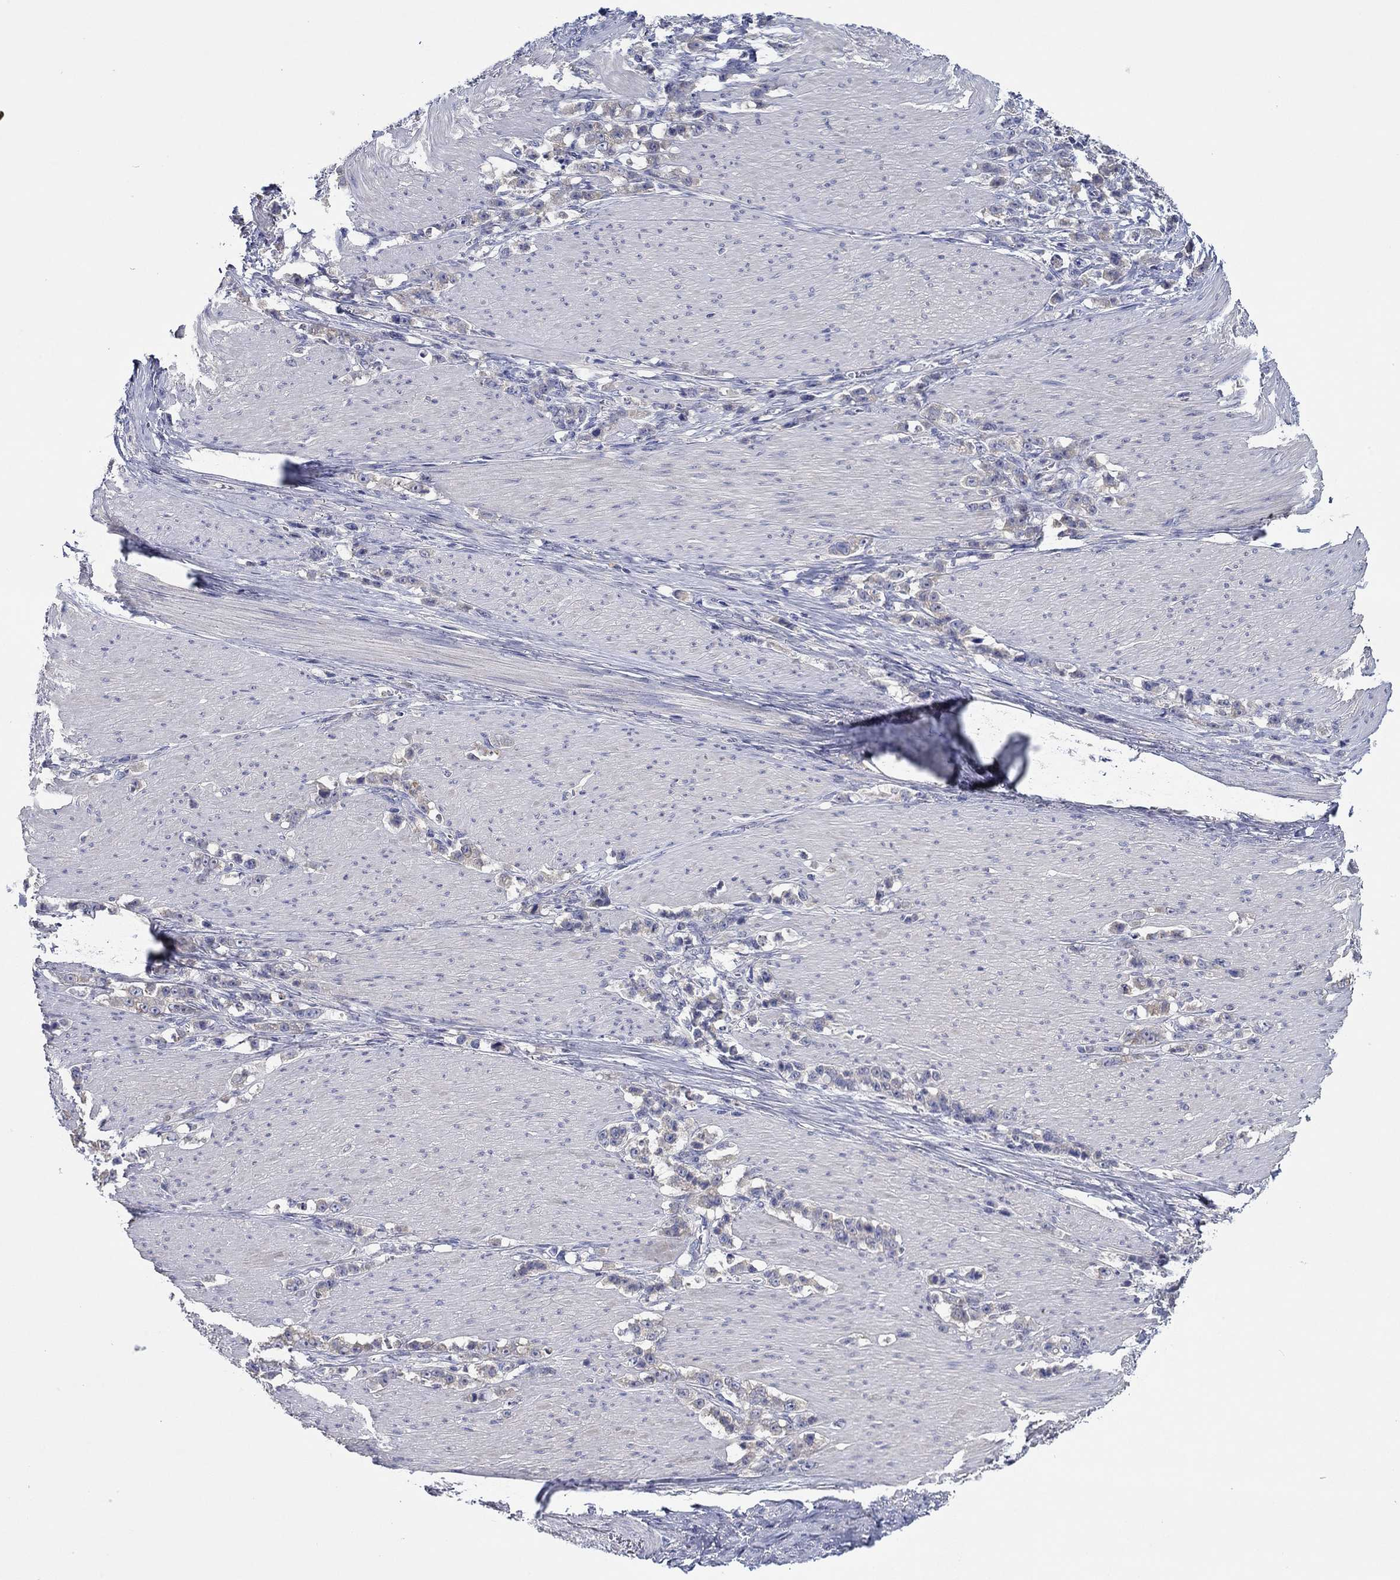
{"staining": {"intensity": "weak", "quantity": "25%-75%", "location": "cytoplasmic/membranous"}, "tissue": "stomach cancer", "cell_type": "Tumor cells", "image_type": "cancer", "snomed": [{"axis": "morphology", "description": "Adenocarcinoma, NOS"}, {"axis": "topography", "description": "Stomach, lower"}], "caption": "Adenocarcinoma (stomach) stained for a protein demonstrates weak cytoplasmic/membranous positivity in tumor cells. The staining was performed using DAB (3,3'-diaminobenzidine), with brown indicating positive protein expression. Nuclei are stained blue with hematoxylin.", "gene": "CHIT1", "patient": {"sex": "male", "age": 88}}